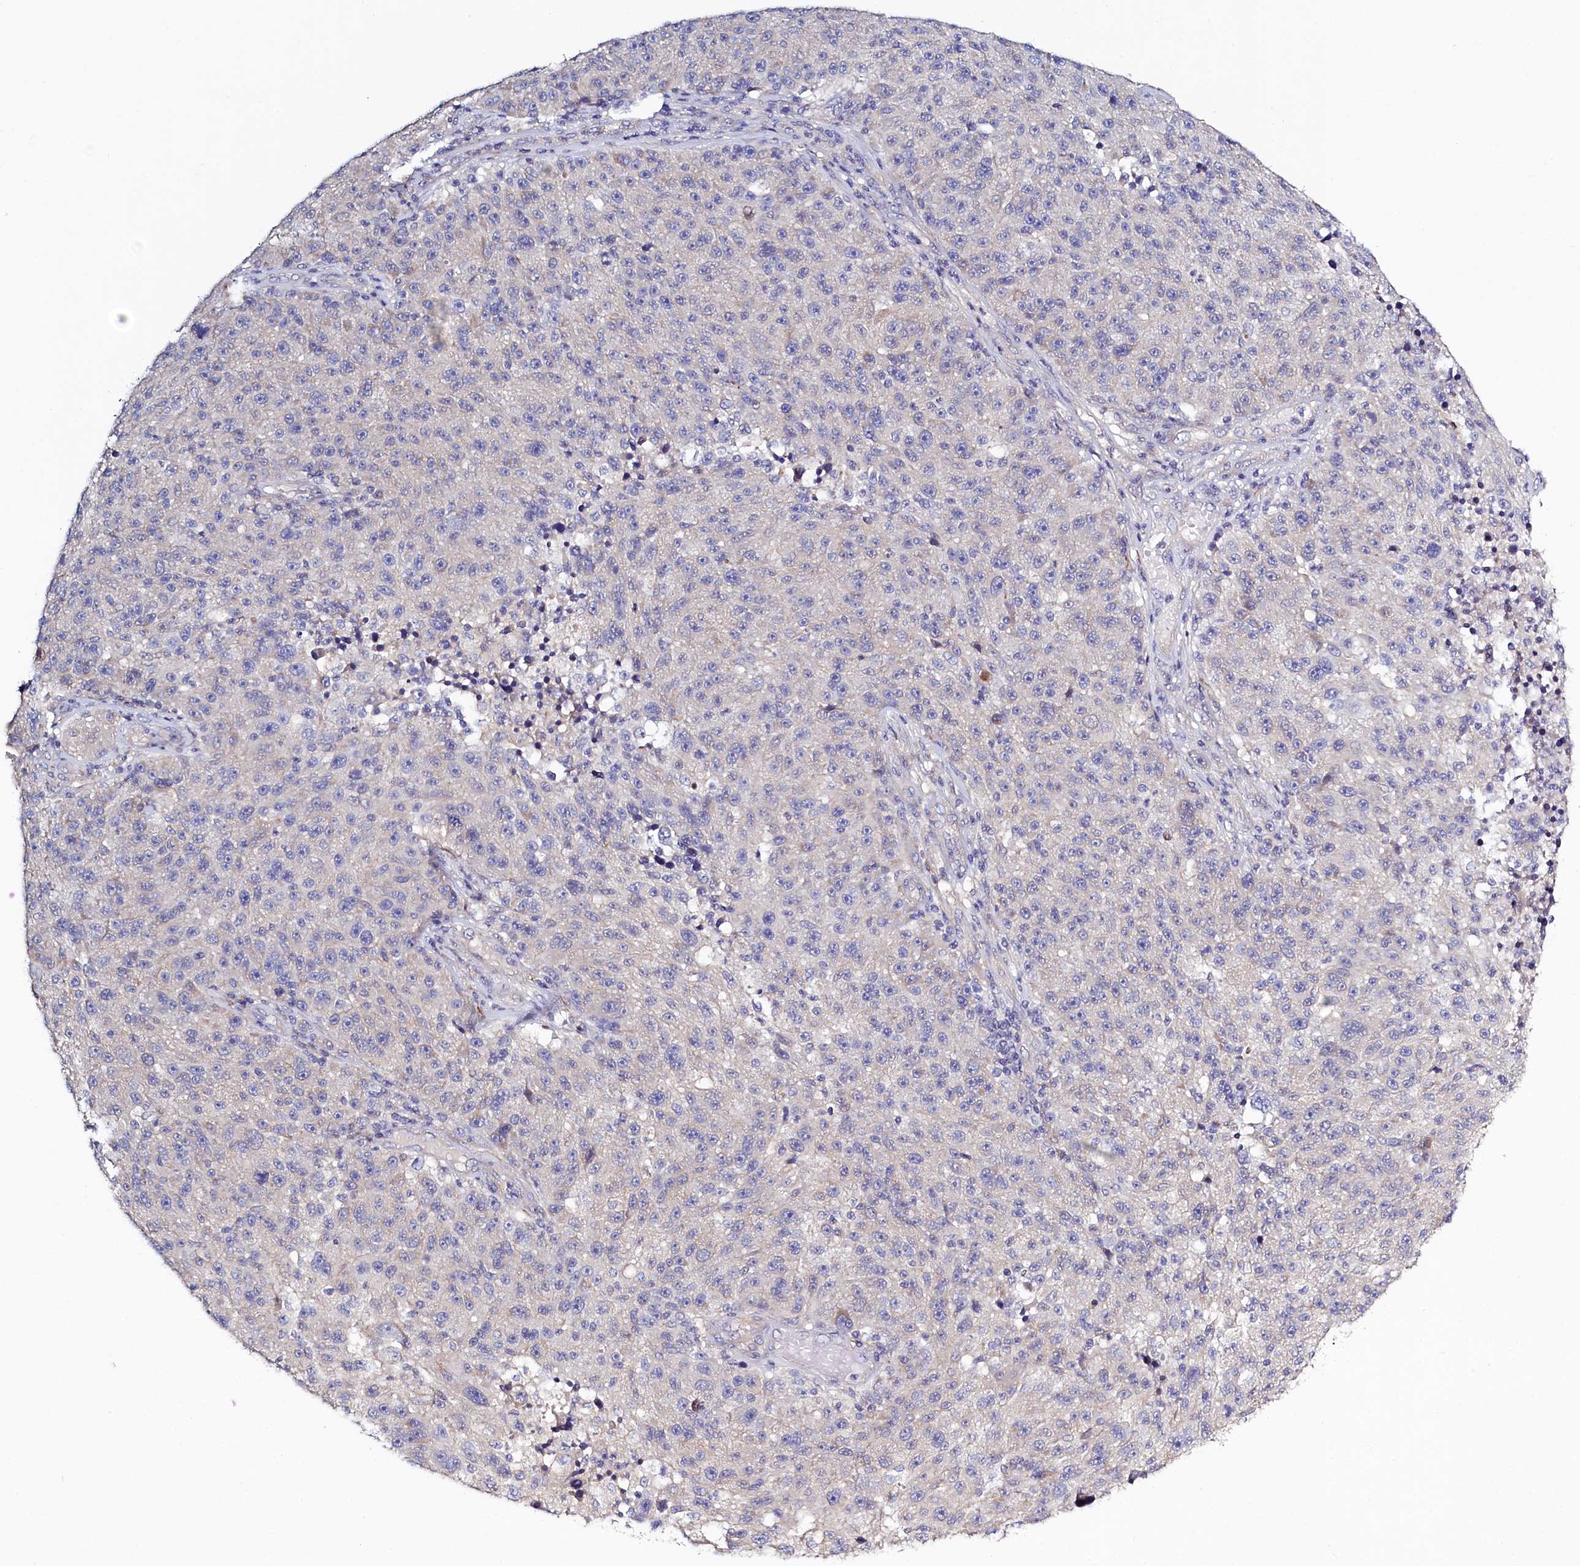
{"staining": {"intensity": "negative", "quantity": "none", "location": "none"}, "tissue": "melanoma", "cell_type": "Tumor cells", "image_type": "cancer", "snomed": [{"axis": "morphology", "description": "Malignant melanoma, NOS"}, {"axis": "topography", "description": "Skin"}], "caption": "Melanoma stained for a protein using immunohistochemistry reveals no staining tumor cells.", "gene": "PDE6D", "patient": {"sex": "male", "age": 53}}